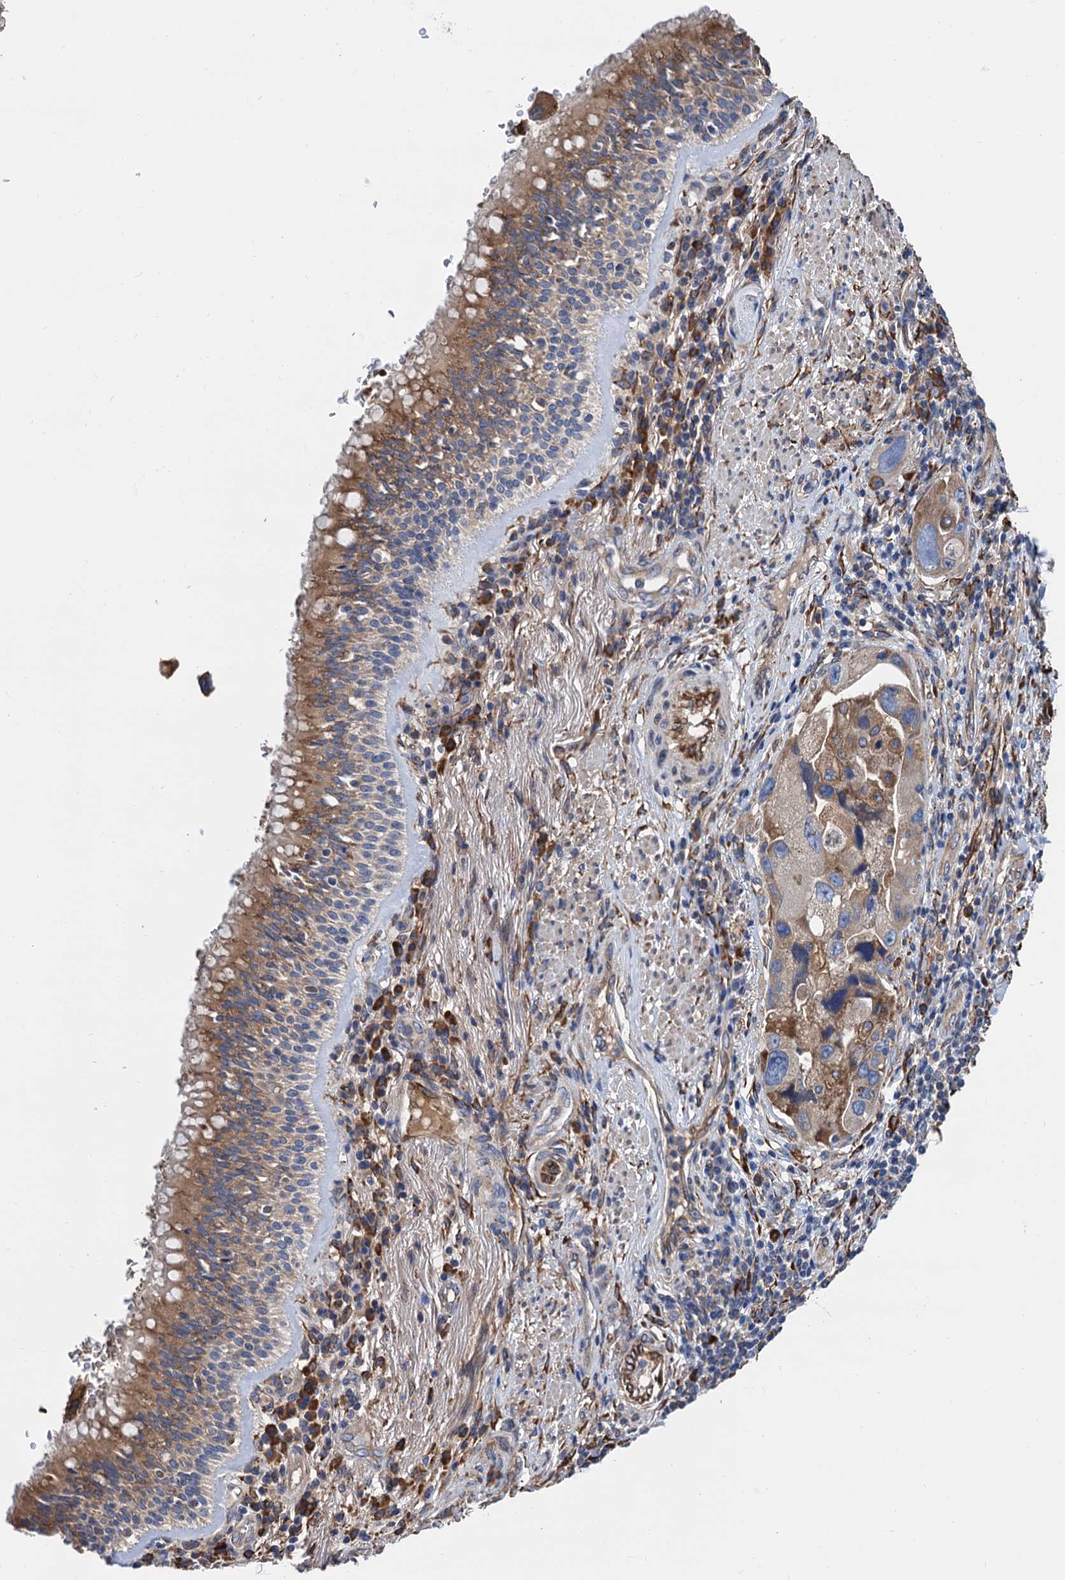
{"staining": {"intensity": "weak", "quantity": "<25%", "location": "cytoplasmic/membranous"}, "tissue": "lung cancer", "cell_type": "Tumor cells", "image_type": "cancer", "snomed": [{"axis": "morphology", "description": "Adenocarcinoma, NOS"}, {"axis": "topography", "description": "Lung"}], "caption": "Tumor cells are negative for protein expression in human lung adenocarcinoma.", "gene": "CNNM1", "patient": {"sex": "female", "age": 54}}